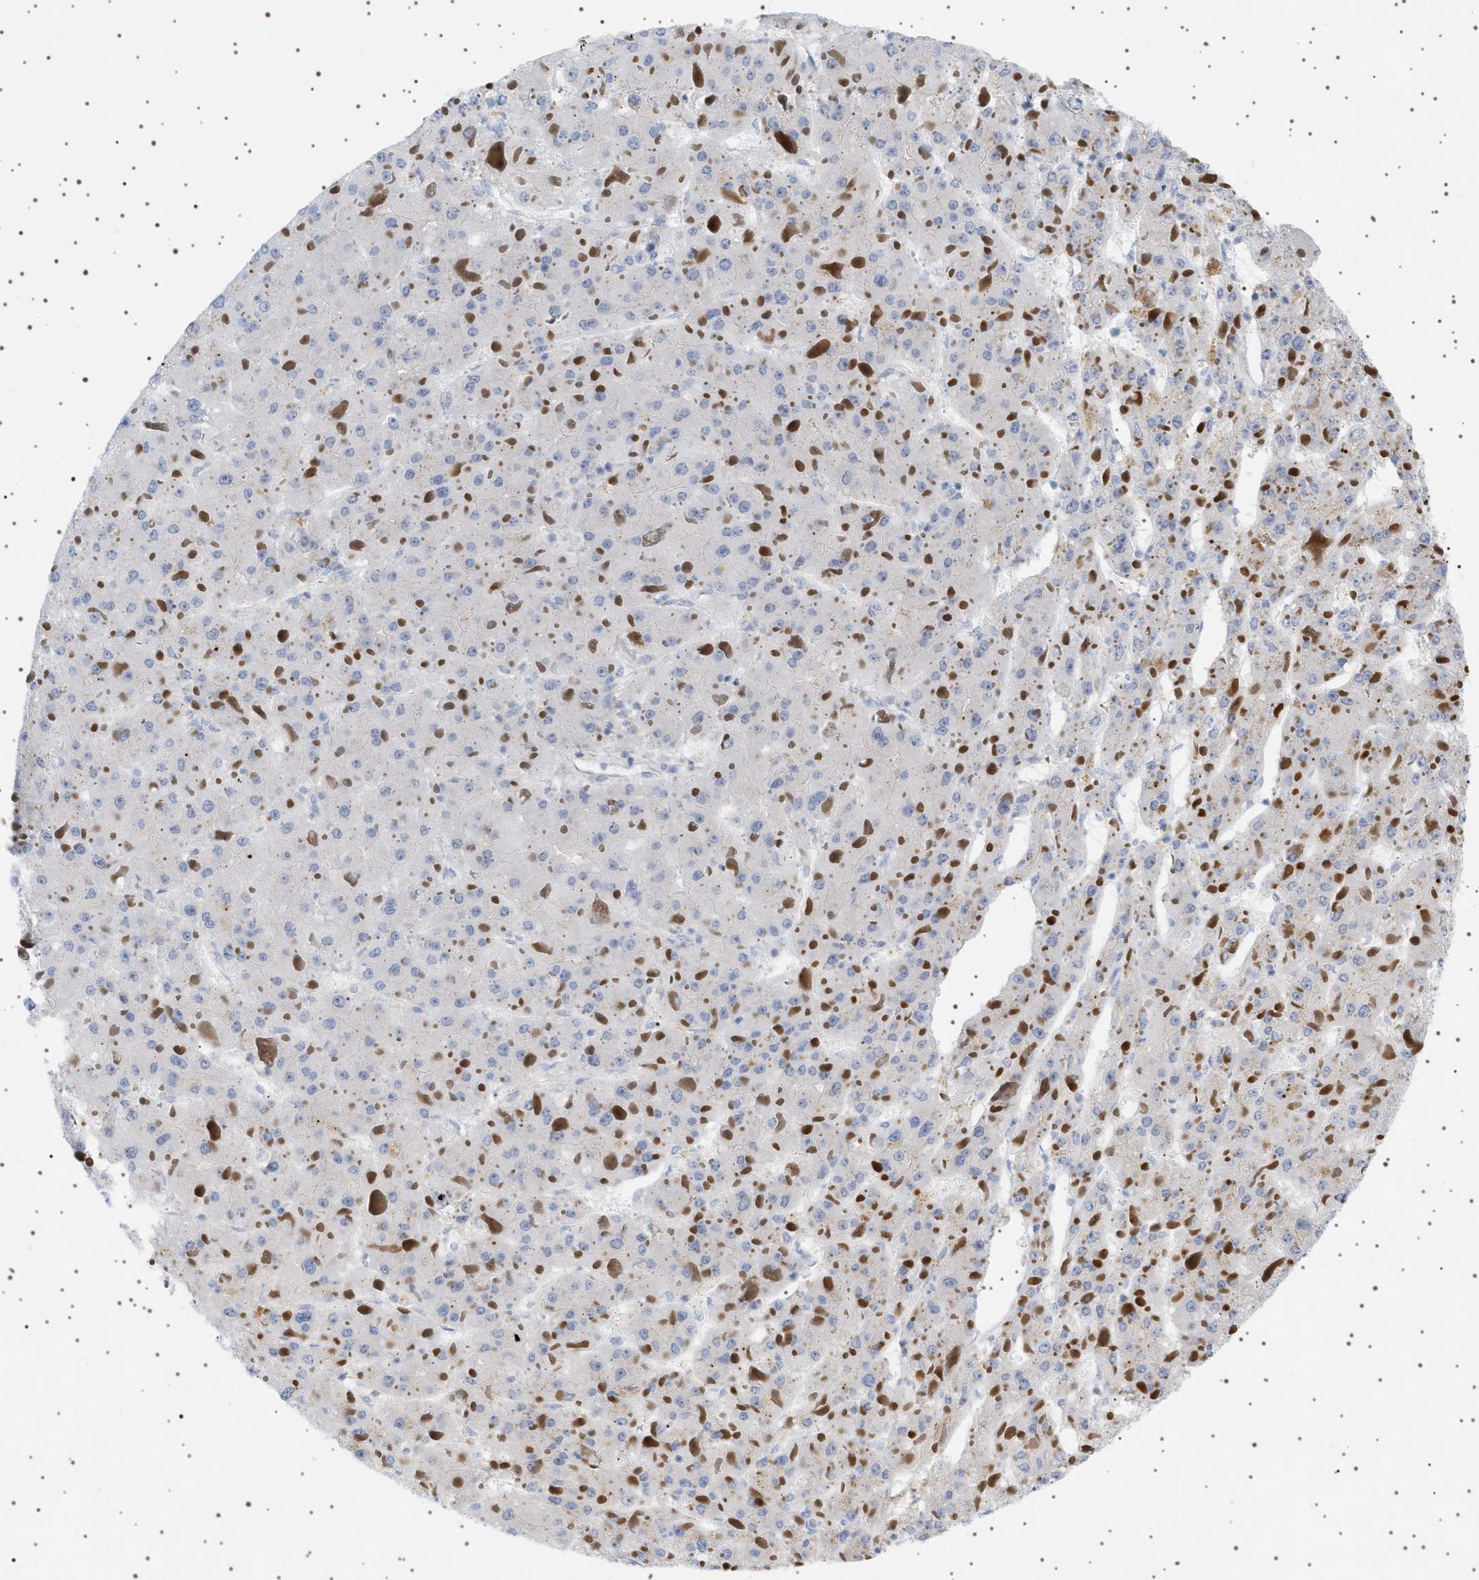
{"staining": {"intensity": "negative", "quantity": "none", "location": "none"}, "tissue": "liver cancer", "cell_type": "Tumor cells", "image_type": "cancer", "snomed": [{"axis": "morphology", "description": "Carcinoma, Hepatocellular, NOS"}, {"axis": "topography", "description": "Liver"}], "caption": "Micrograph shows no significant protein staining in tumor cells of hepatocellular carcinoma (liver). (DAB immunohistochemistry with hematoxylin counter stain).", "gene": "ADCY10", "patient": {"sex": "female", "age": 73}}